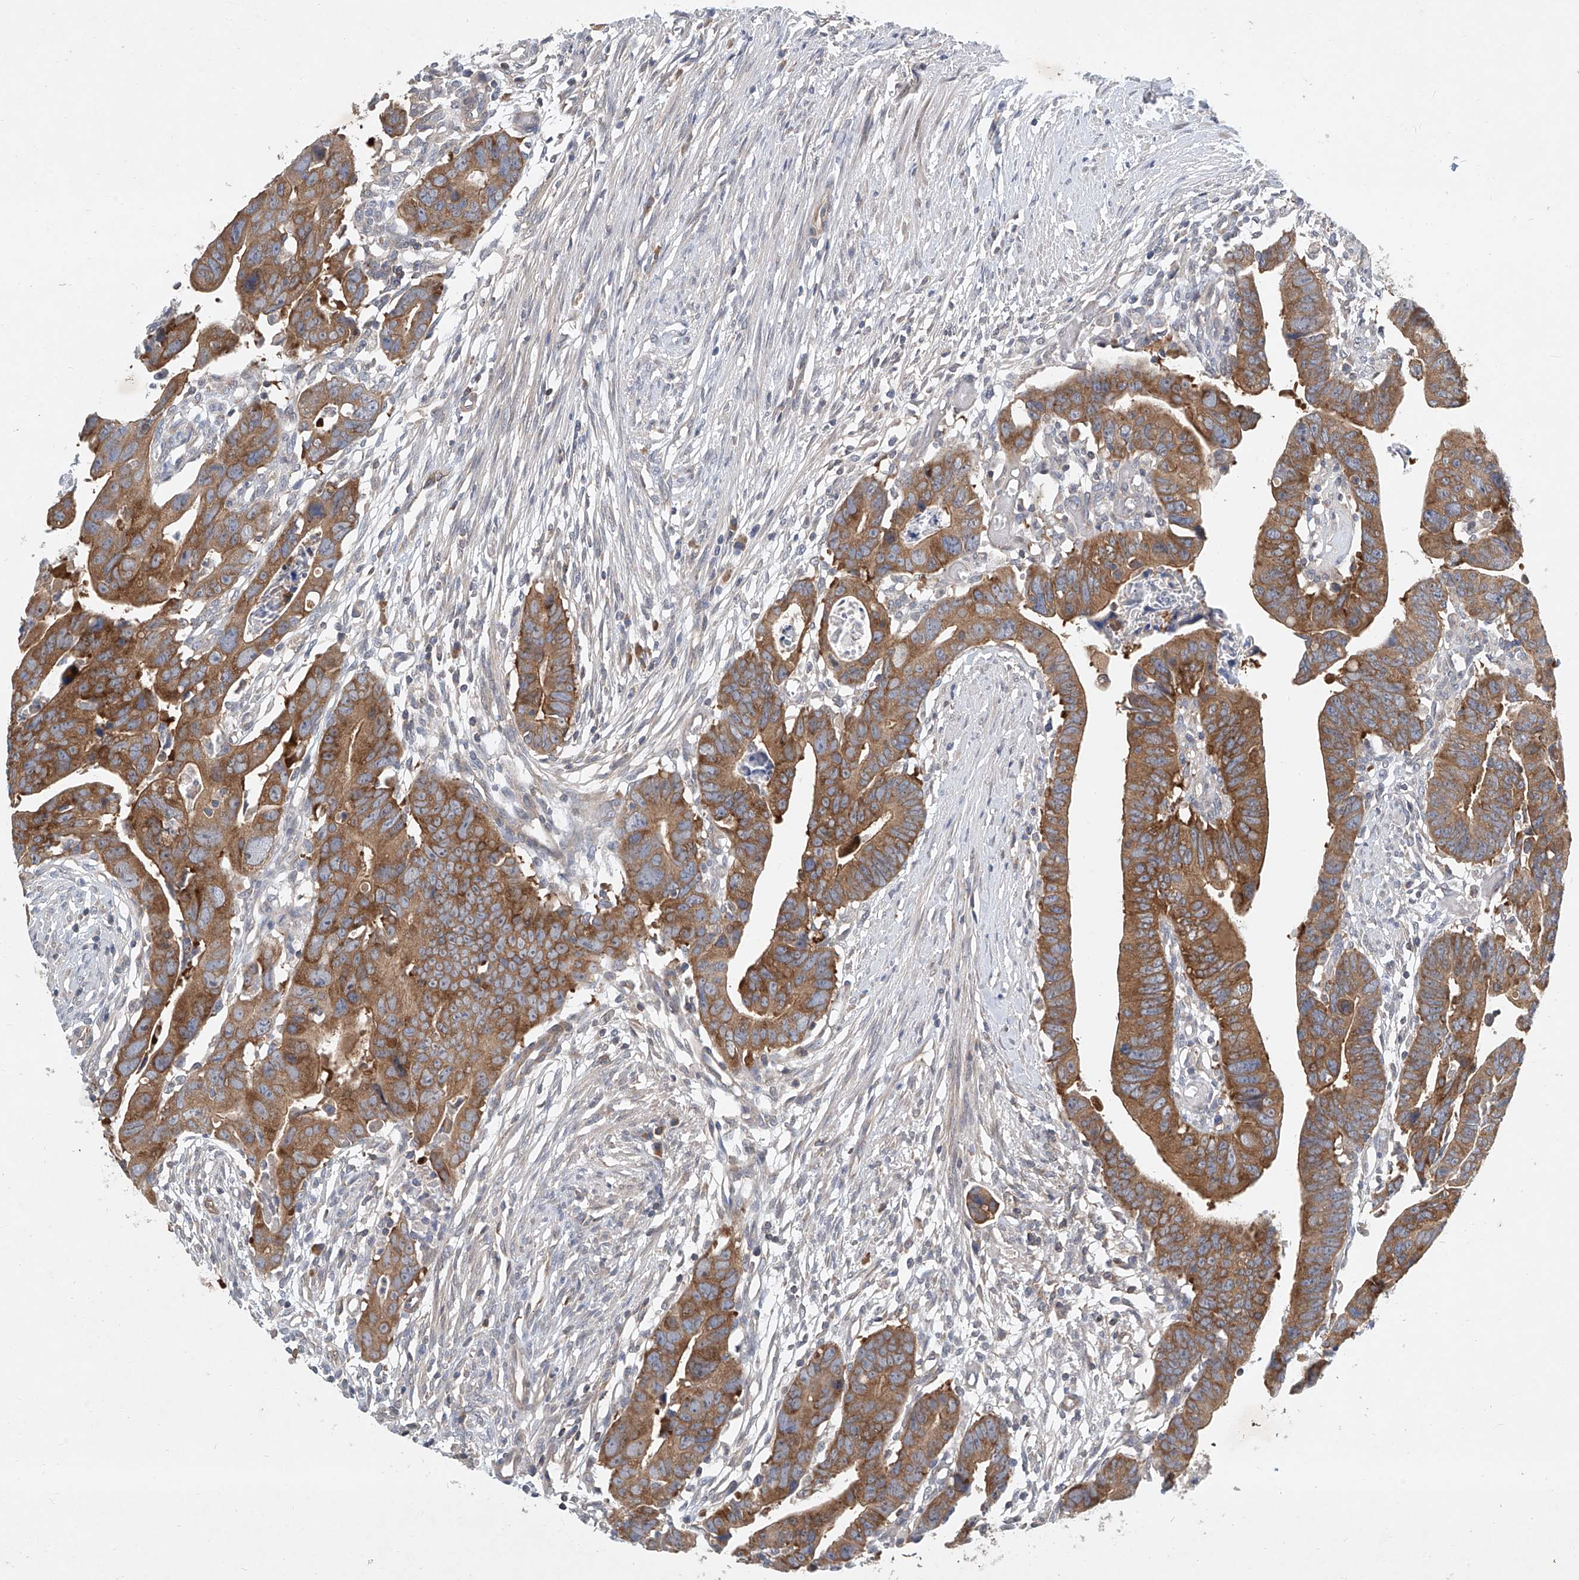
{"staining": {"intensity": "strong", "quantity": ">75%", "location": "cytoplasmic/membranous"}, "tissue": "colorectal cancer", "cell_type": "Tumor cells", "image_type": "cancer", "snomed": [{"axis": "morphology", "description": "Adenocarcinoma, NOS"}, {"axis": "topography", "description": "Rectum"}], "caption": "Immunohistochemical staining of human colorectal cancer (adenocarcinoma) reveals strong cytoplasmic/membranous protein expression in about >75% of tumor cells.", "gene": "CARMIL1", "patient": {"sex": "female", "age": 65}}